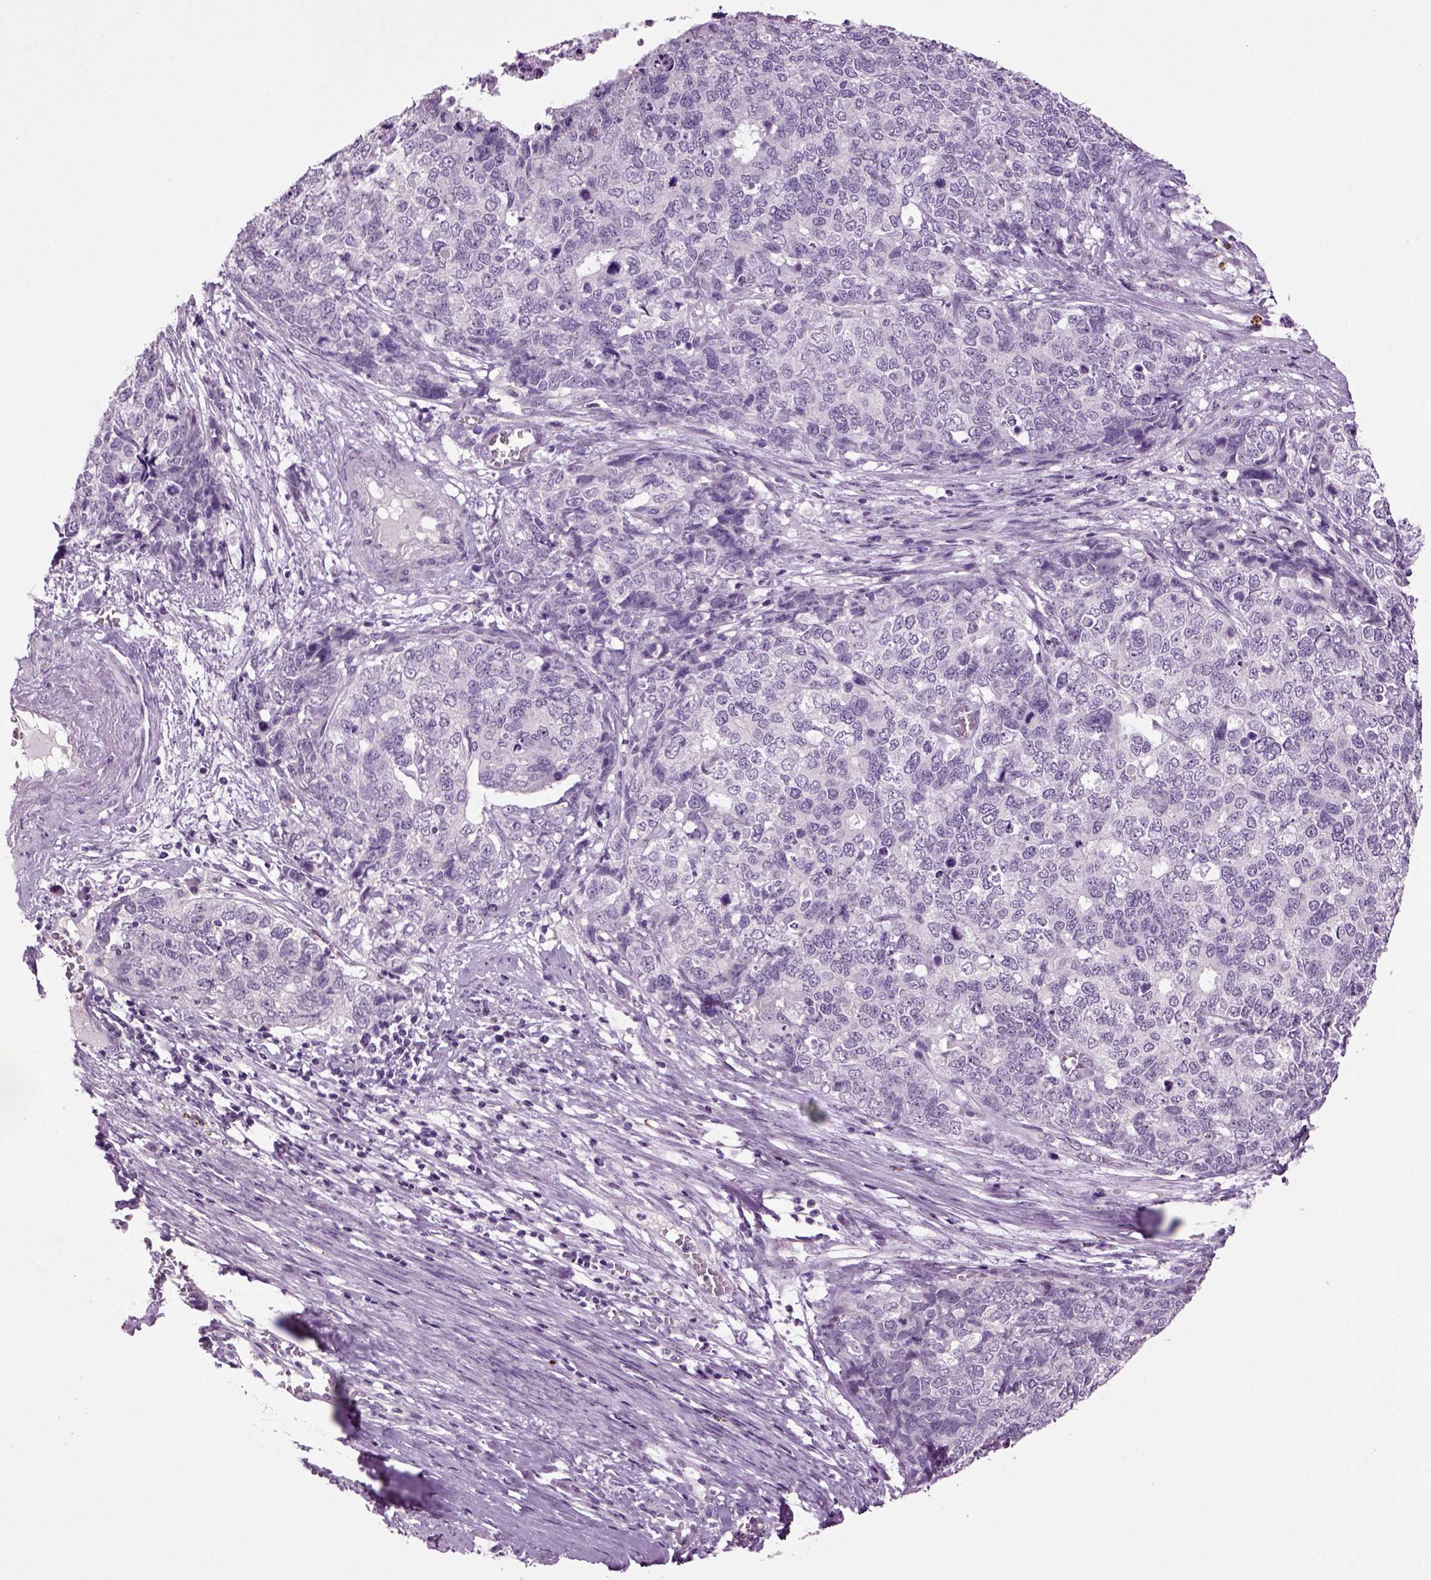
{"staining": {"intensity": "negative", "quantity": "none", "location": "none"}, "tissue": "cervical cancer", "cell_type": "Tumor cells", "image_type": "cancer", "snomed": [{"axis": "morphology", "description": "Squamous cell carcinoma, NOS"}, {"axis": "topography", "description": "Cervix"}], "caption": "Immunohistochemistry photomicrograph of neoplastic tissue: human cervical squamous cell carcinoma stained with DAB (3,3'-diaminobenzidine) exhibits no significant protein expression in tumor cells. The staining was performed using DAB (3,3'-diaminobenzidine) to visualize the protein expression in brown, while the nuclei were stained in blue with hematoxylin (Magnification: 20x).", "gene": "SLC17A6", "patient": {"sex": "female", "age": 63}}